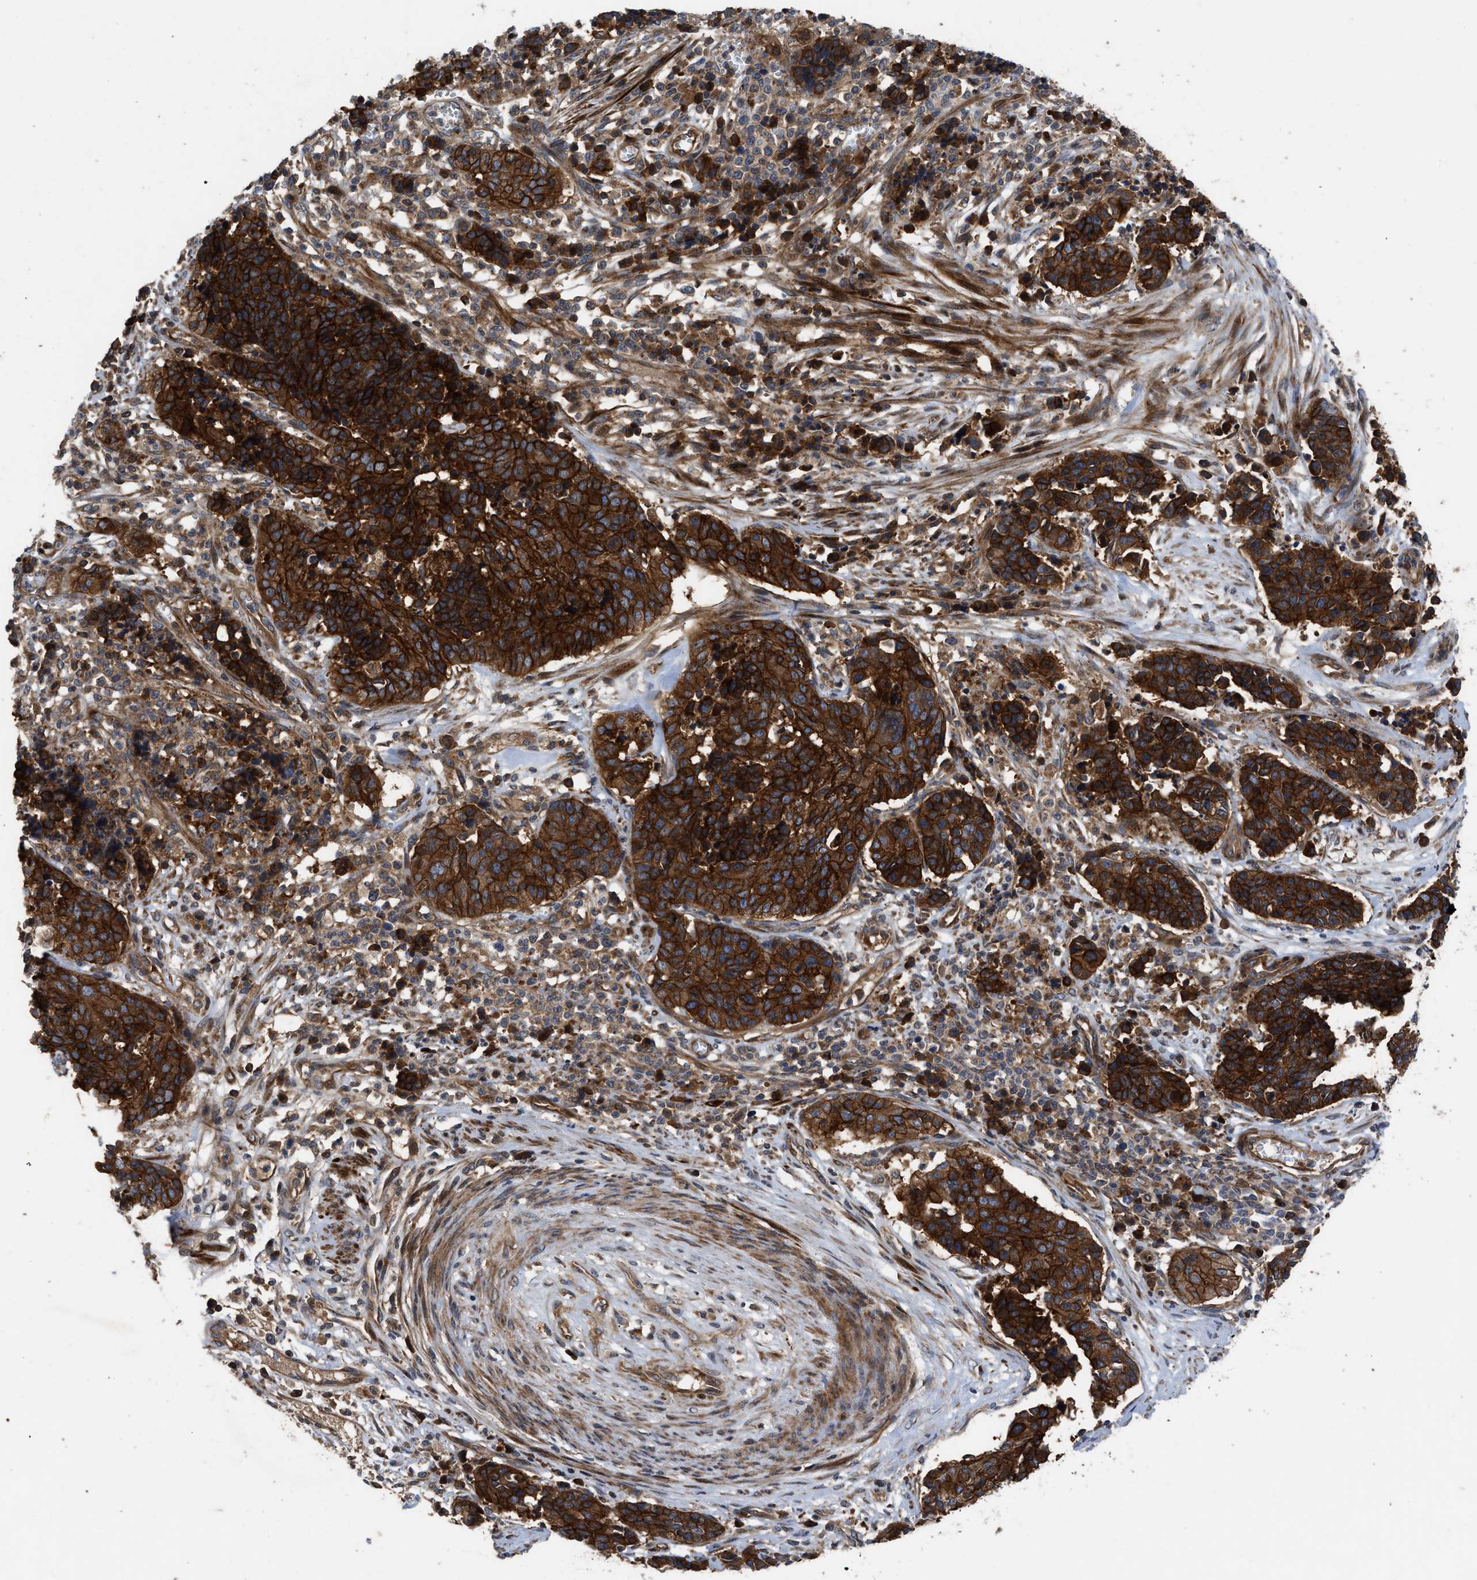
{"staining": {"intensity": "strong", "quantity": ">75%", "location": "cytoplasmic/membranous"}, "tissue": "cervical cancer", "cell_type": "Tumor cells", "image_type": "cancer", "snomed": [{"axis": "morphology", "description": "Squamous cell carcinoma, NOS"}, {"axis": "topography", "description": "Cervix"}], "caption": "Squamous cell carcinoma (cervical) stained with a protein marker exhibits strong staining in tumor cells.", "gene": "CNNM3", "patient": {"sex": "female", "age": 35}}